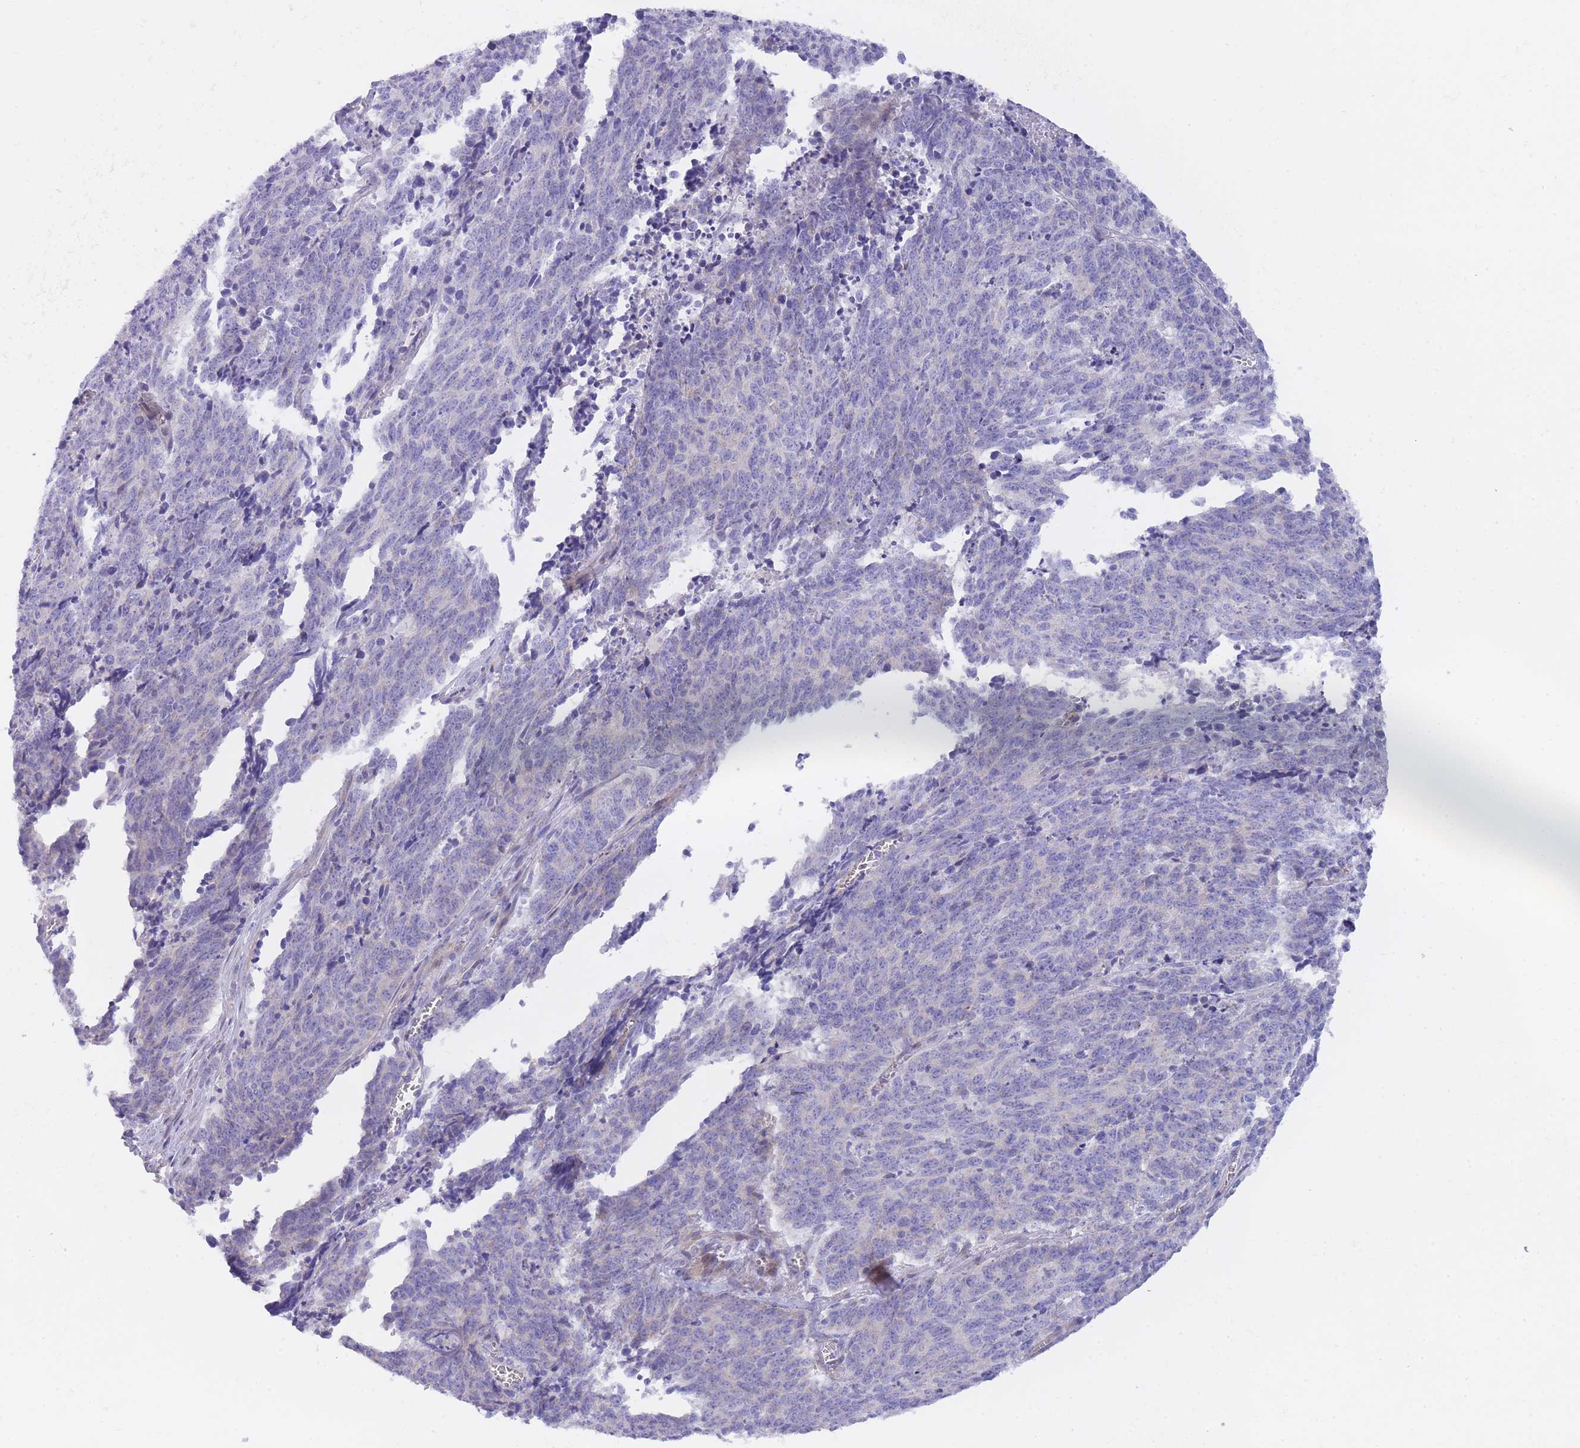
{"staining": {"intensity": "negative", "quantity": "none", "location": "none"}, "tissue": "cervical cancer", "cell_type": "Tumor cells", "image_type": "cancer", "snomed": [{"axis": "morphology", "description": "Squamous cell carcinoma, NOS"}, {"axis": "topography", "description": "Cervix"}], "caption": "This is an IHC micrograph of human squamous cell carcinoma (cervical). There is no positivity in tumor cells.", "gene": "QTRT1", "patient": {"sex": "female", "age": 29}}